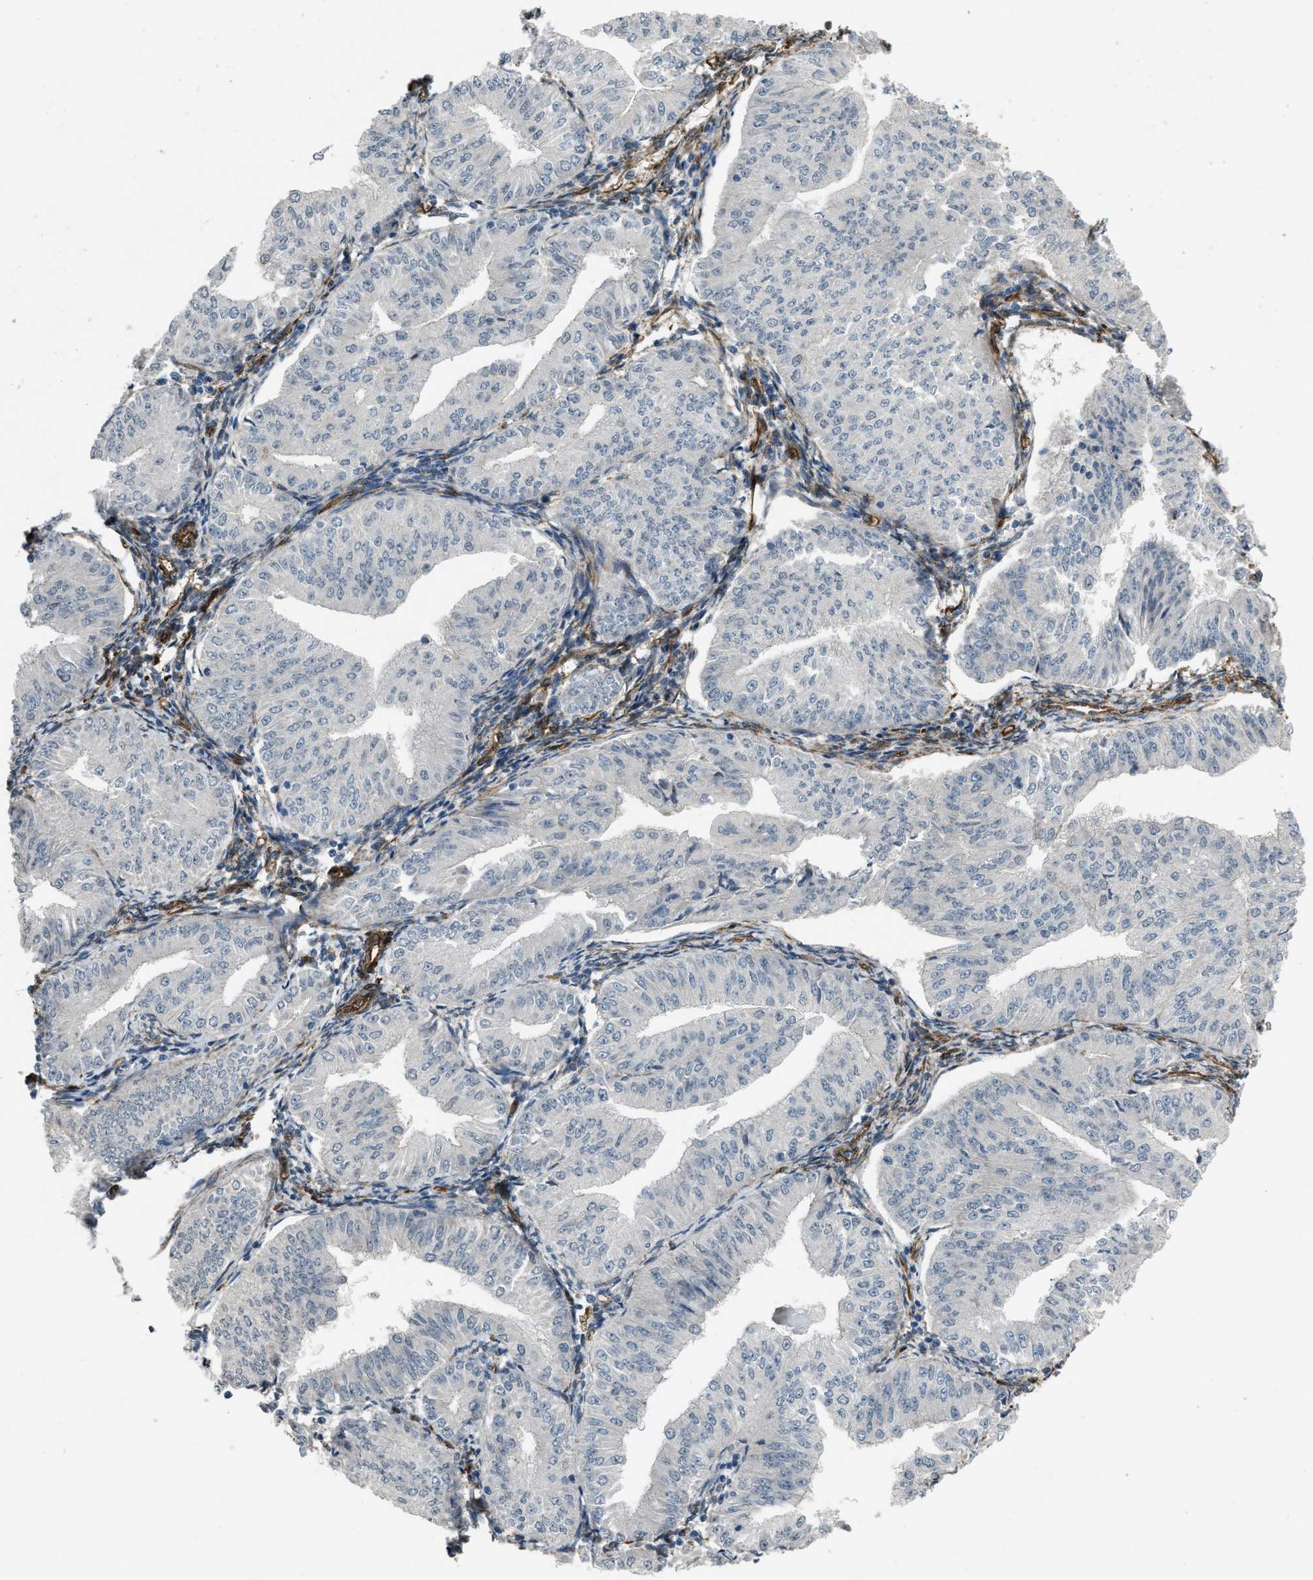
{"staining": {"intensity": "negative", "quantity": "none", "location": "none"}, "tissue": "endometrial cancer", "cell_type": "Tumor cells", "image_type": "cancer", "snomed": [{"axis": "morphology", "description": "Normal tissue, NOS"}, {"axis": "morphology", "description": "Adenocarcinoma, NOS"}, {"axis": "topography", "description": "Endometrium"}], "caption": "IHC photomicrograph of neoplastic tissue: endometrial adenocarcinoma stained with DAB shows no significant protein staining in tumor cells.", "gene": "NMB", "patient": {"sex": "female", "age": 53}}